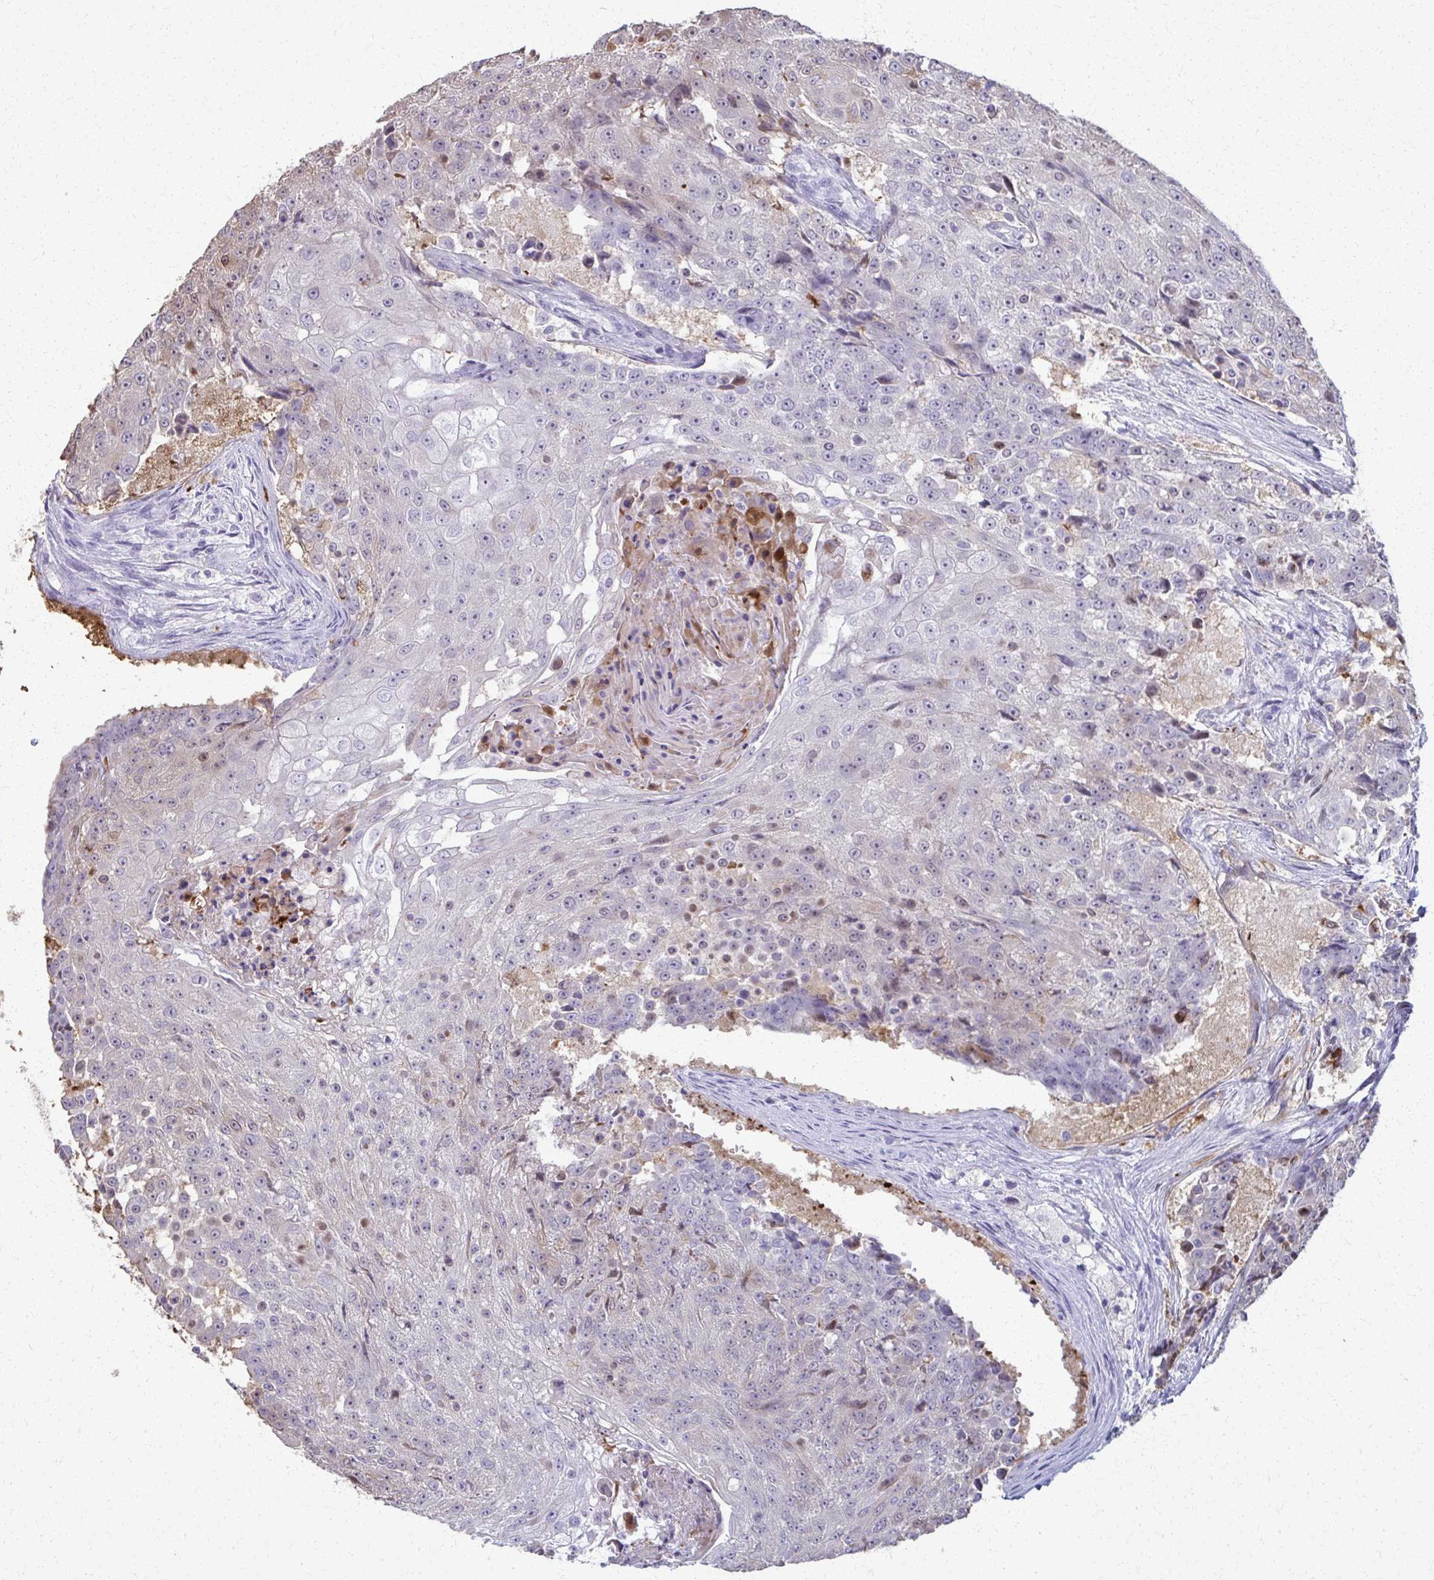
{"staining": {"intensity": "weak", "quantity": "<25%", "location": "cytoplasmic/membranous,nuclear"}, "tissue": "urothelial cancer", "cell_type": "Tumor cells", "image_type": "cancer", "snomed": [{"axis": "morphology", "description": "Urothelial carcinoma, High grade"}, {"axis": "topography", "description": "Urinary bladder"}], "caption": "Urothelial carcinoma (high-grade) stained for a protein using immunohistochemistry displays no staining tumor cells.", "gene": "OR4M1", "patient": {"sex": "female", "age": 63}}